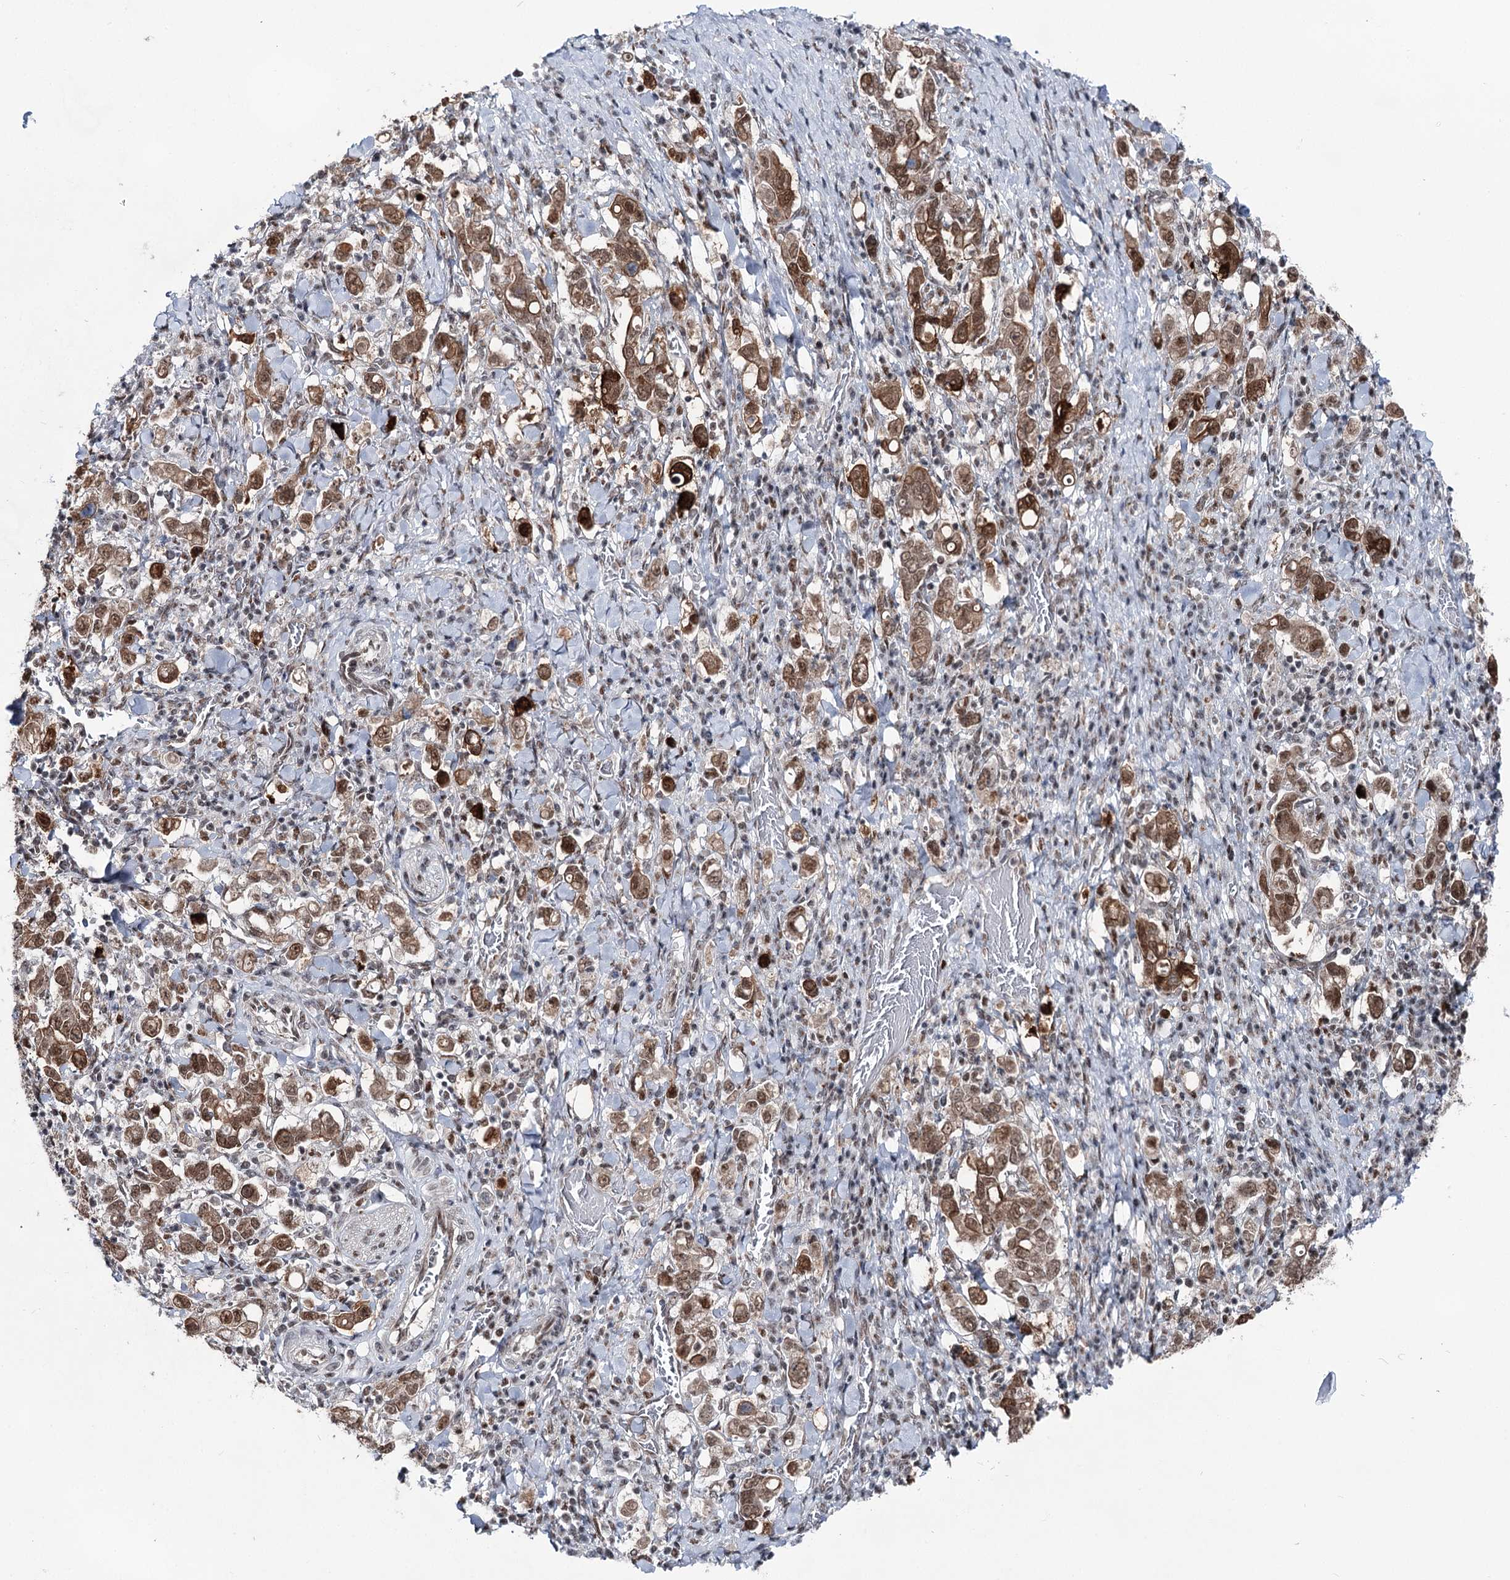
{"staining": {"intensity": "moderate", "quantity": ">75%", "location": "cytoplasmic/membranous,nuclear"}, "tissue": "stomach cancer", "cell_type": "Tumor cells", "image_type": "cancer", "snomed": [{"axis": "morphology", "description": "Adenocarcinoma, NOS"}, {"axis": "topography", "description": "Stomach, upper"}], "caption": "A histopathology image of stomach cancer stained for a protein shows moderate cytoplasmic/membranous and nuclear brown staining in tumor cells. The staining was performed using DAB (3,3'-diaminobenzidine), with brown indicating positive protein expression. Nuclei are stained blue with hematoxylin.", "gene": "ZCCHC8", "patient": {"sex": "male", "age": 62}}